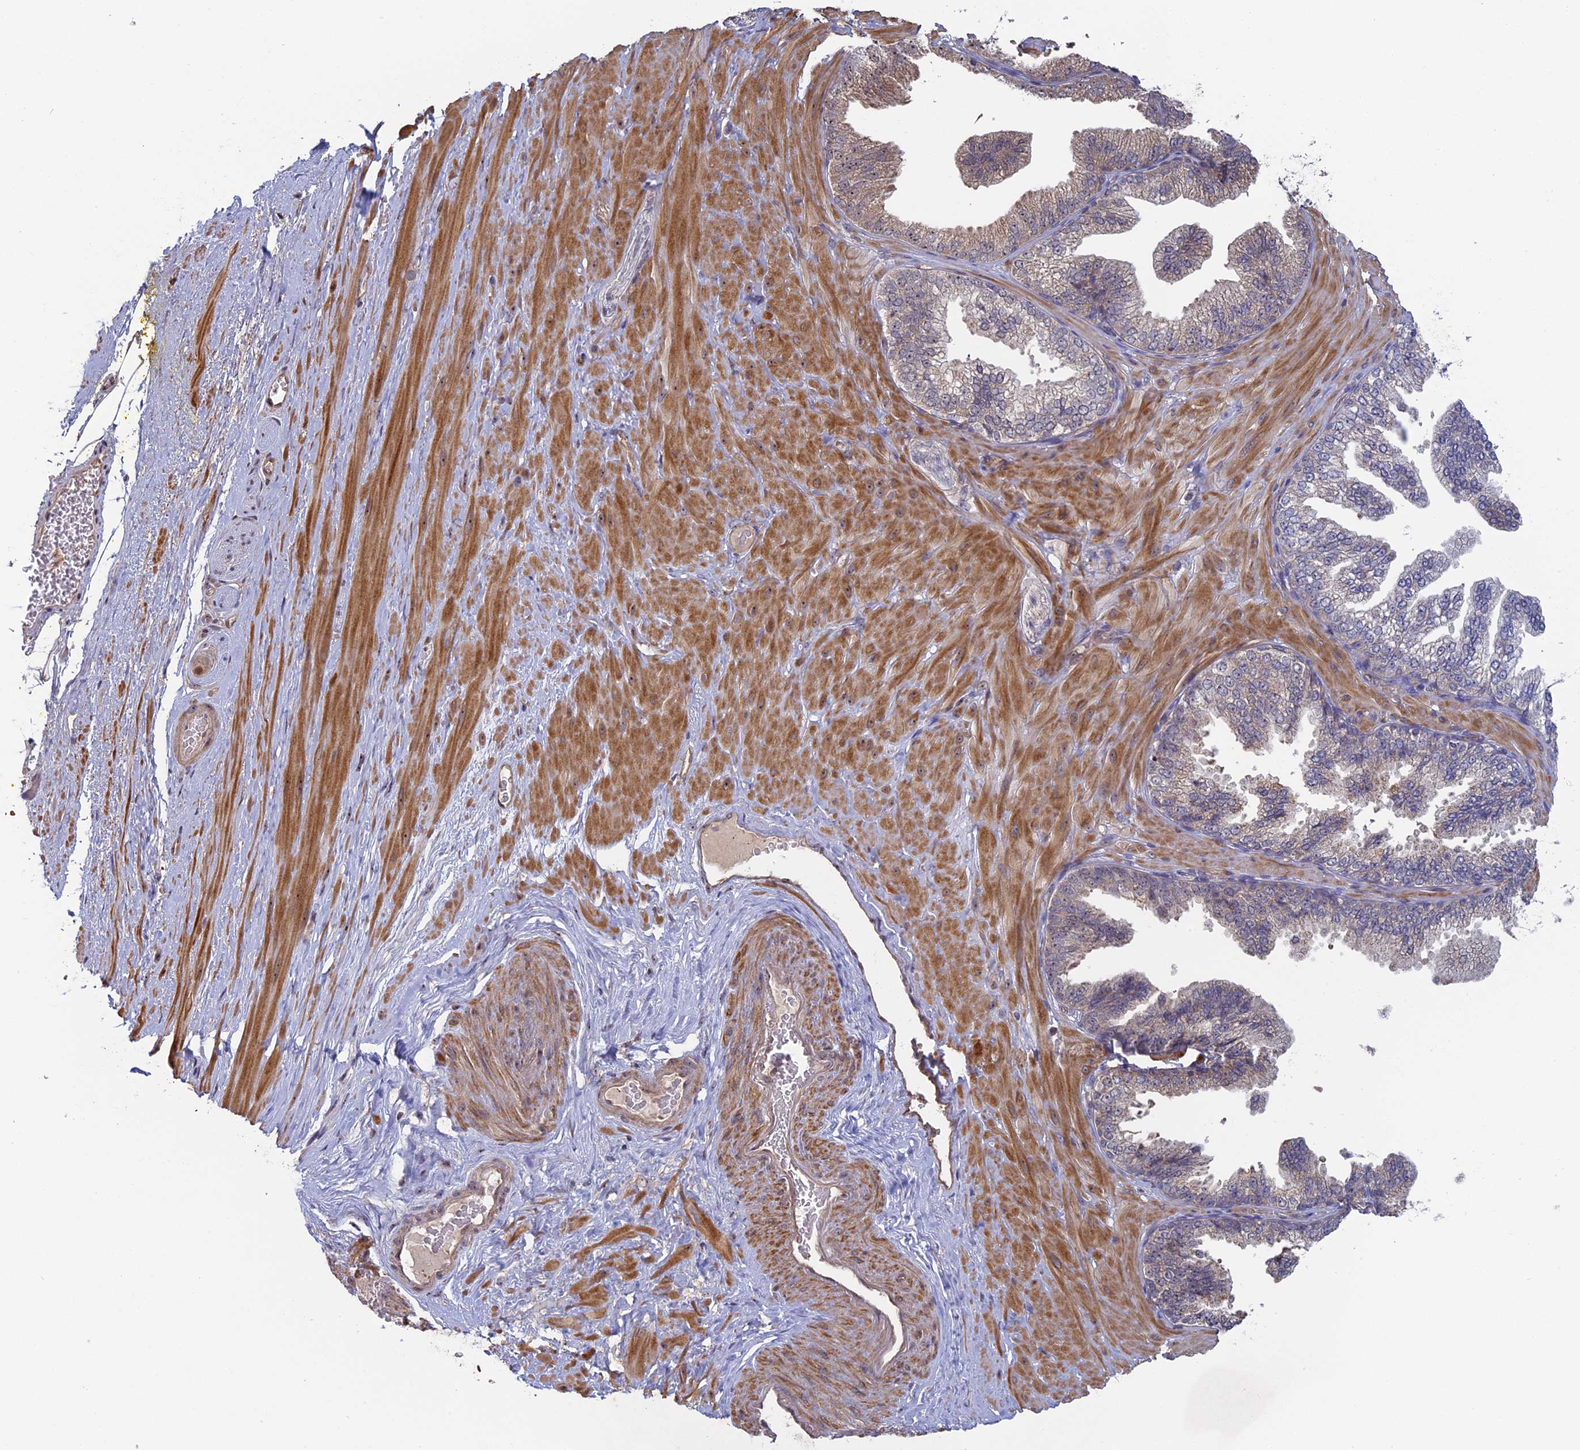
{"staining": {"intensity": "negative", "quantity": "none", "location": "none"}, "tissue": "adipose tissue", "cell_type": "Adipocytes", "image_type": "normal", "snomed": [{"axis": "morphology", "description": "Normal tissue, NOS"}, {"axis": "morphology", "description": "Adenocarcinoma, Low grade"}, {"axis": "topography", "description": "Prostate"}, {"axis": "topography", "description": "Peripheral nerve tissue"}], "caption": "Adipose tissue stained for a protein using immunohistochemistry reveals no staining adipocytes.", "gene": "FAM98C", "patient": {"sex": "male", "age": 63}}